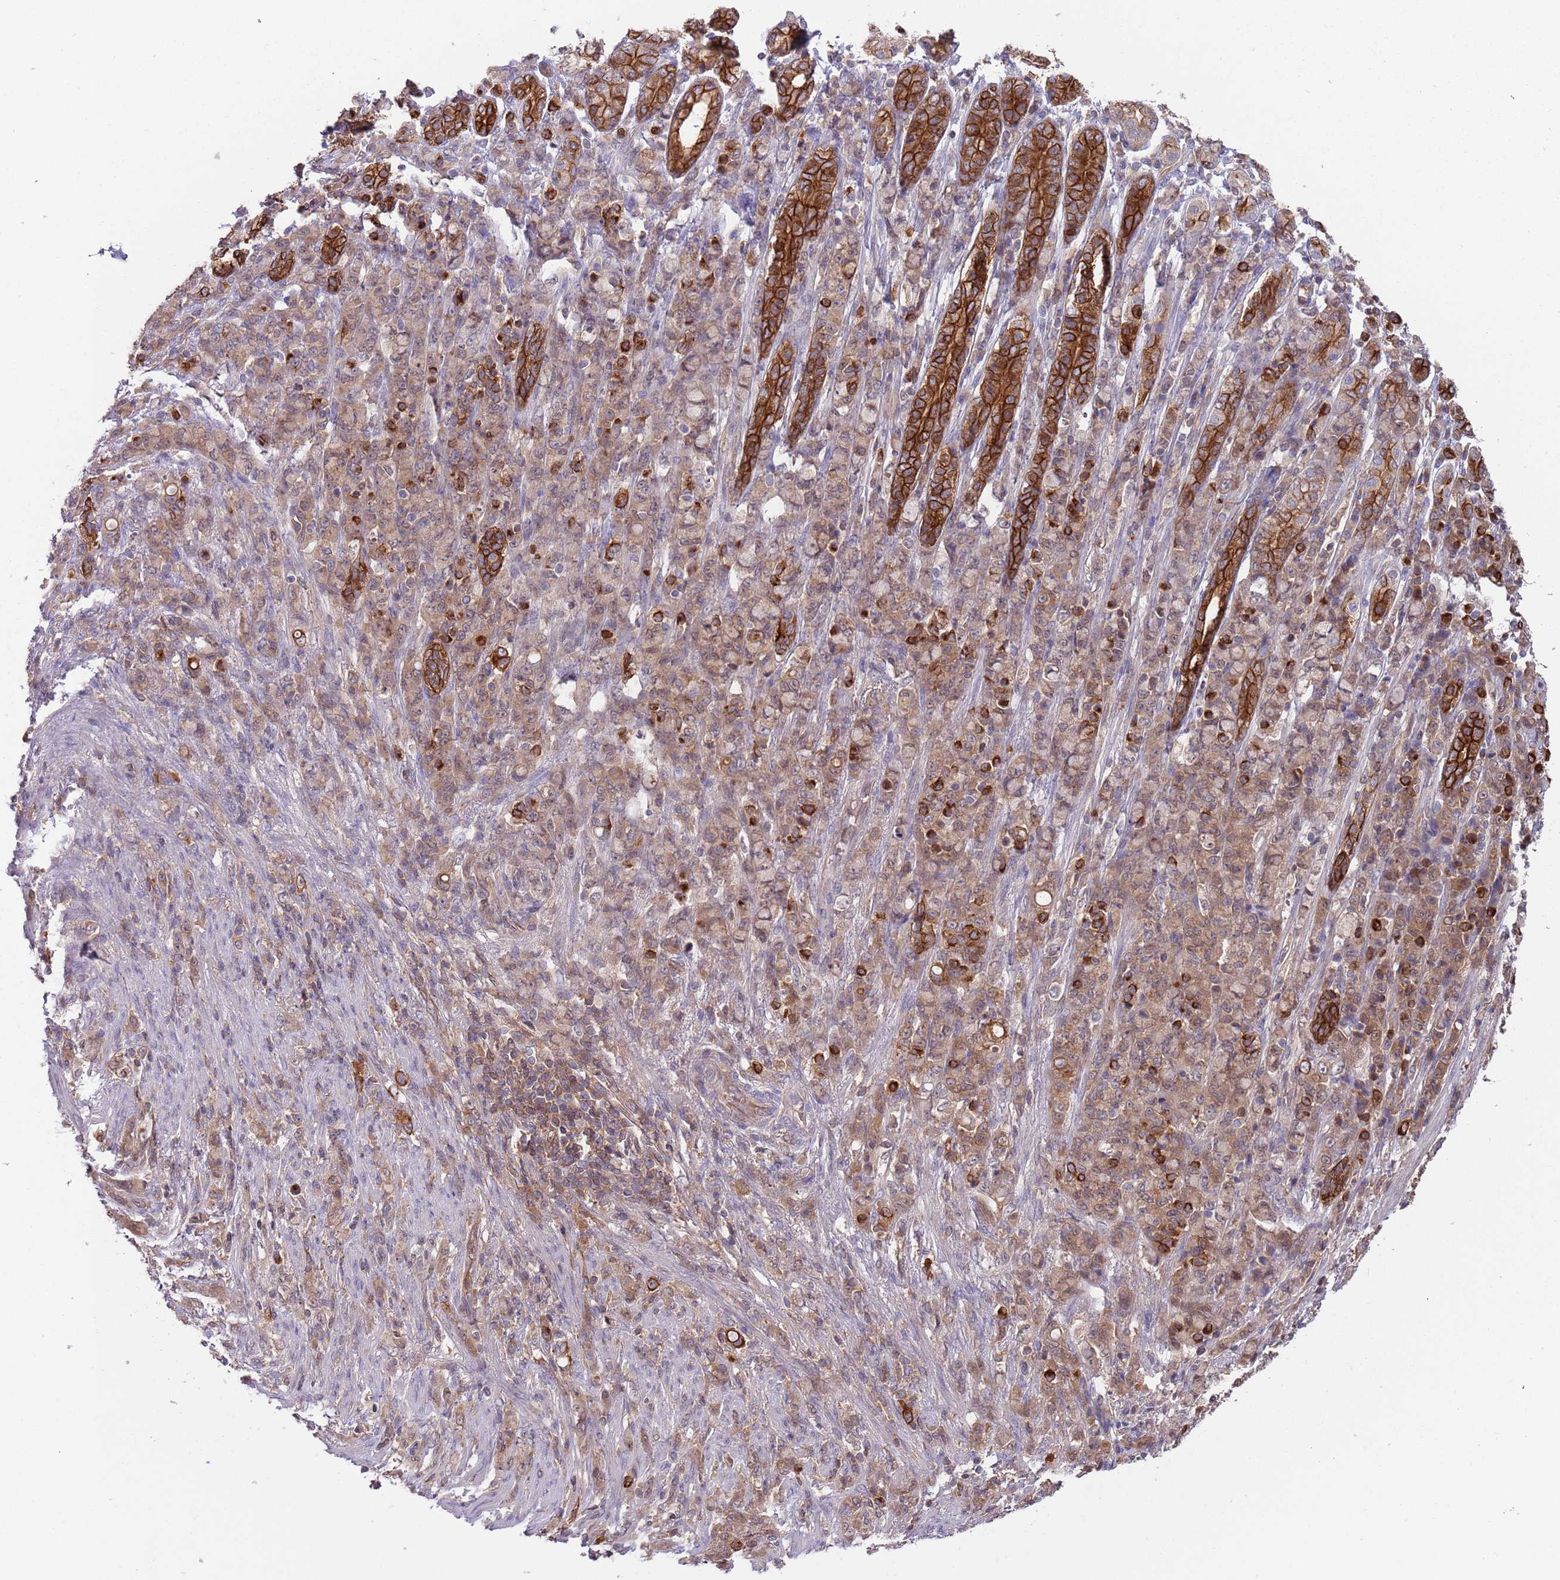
{"staining": {"intensity": "strong", "quantity": "<25%", "location": "cytoplasmic/membranous"}, "tissue": "stomach cancer", "cell_type": "Tumor cells", "image_type": "cancer", "snomed": [{"axis": "morphology", "description": "Adenocarcinoma, NOS"}, {"axis": "topography", "description": "Stomach"}], "caption": "Stomach cancer (adenocarcinoma) stained with a protein marker reveals strong staining in tumor cells.", "gene": "GSDMD", "patient": {"sex": "female", "age": 79}}